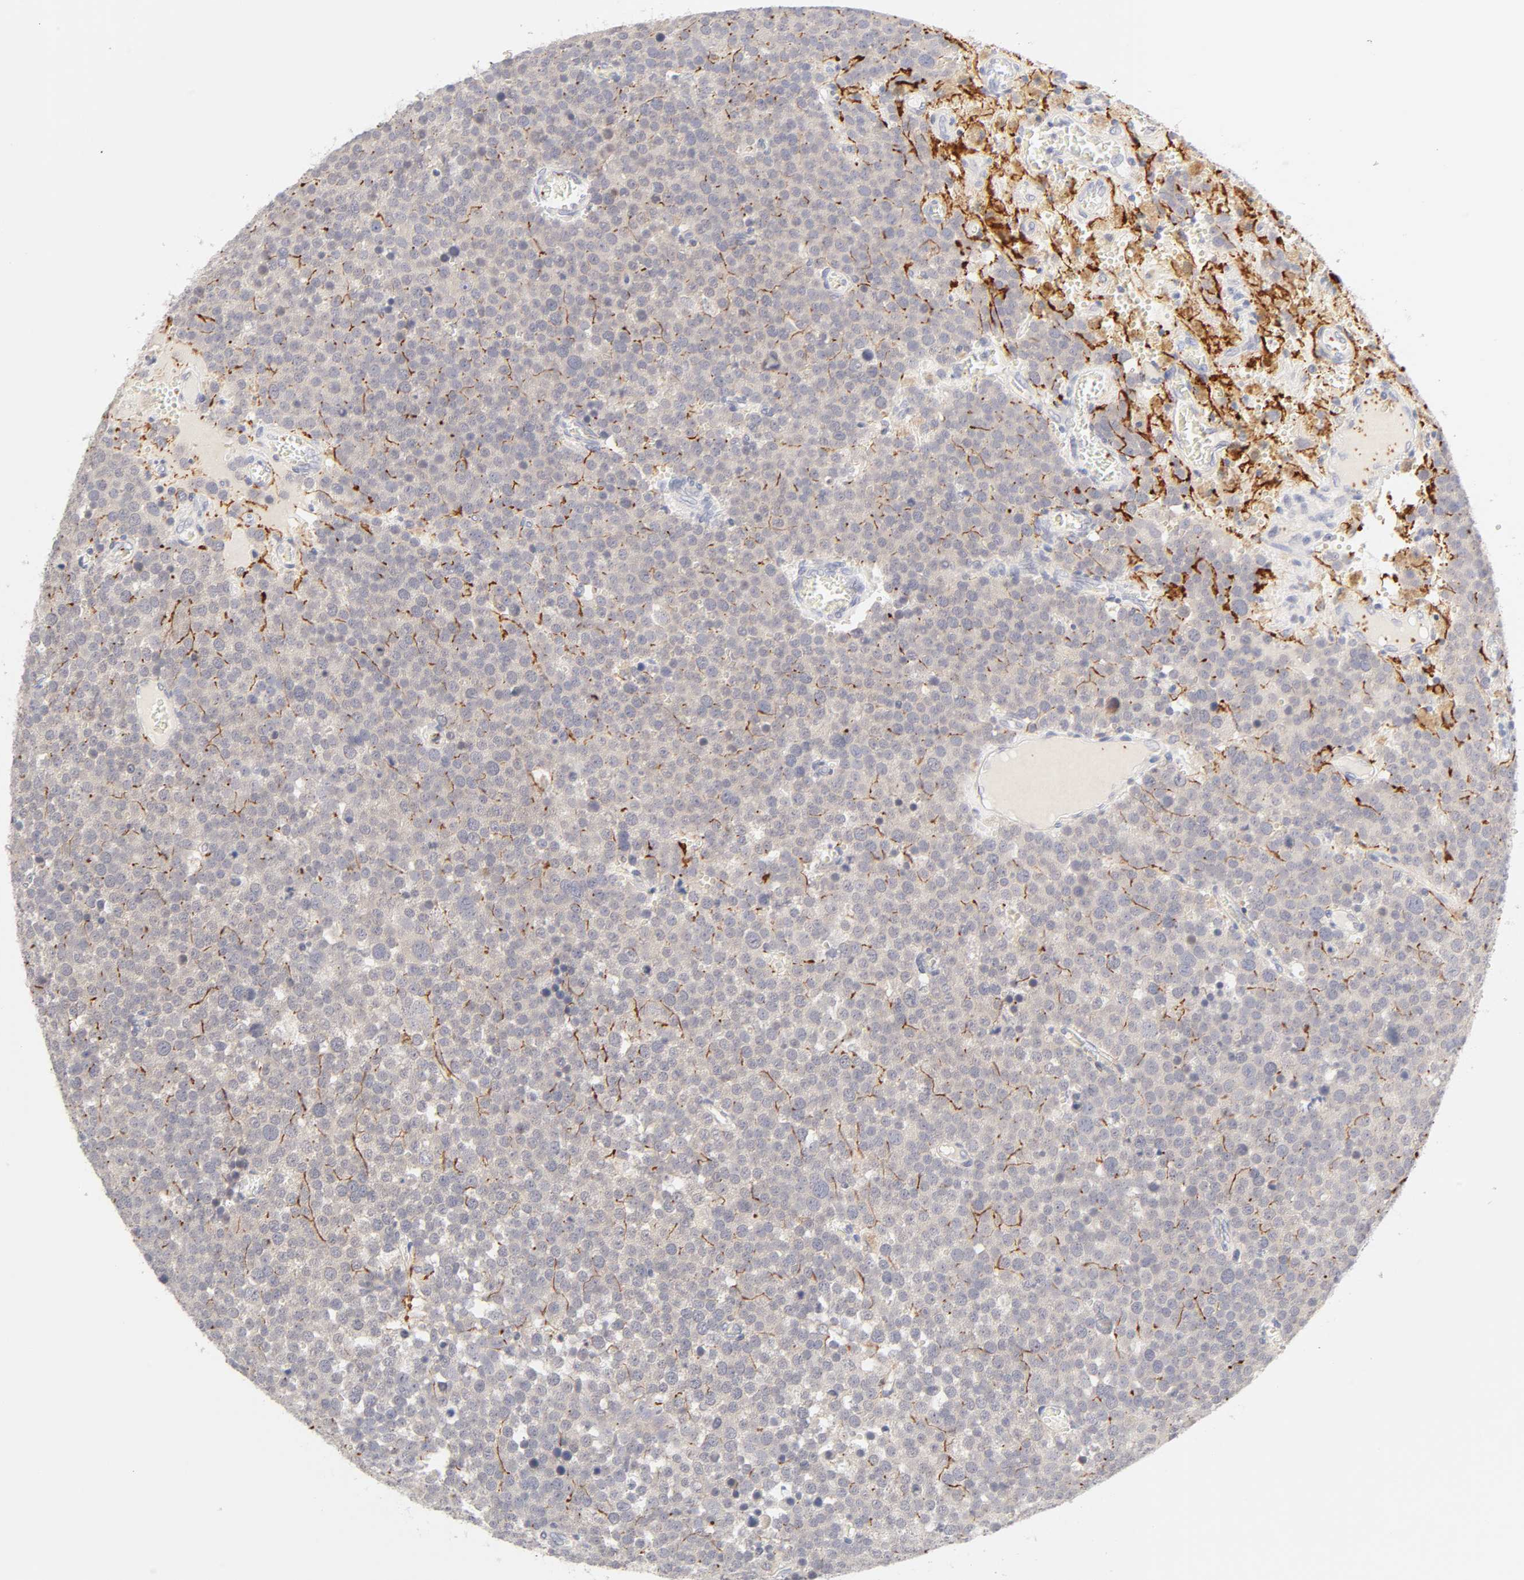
{"staining": {"intensity": "moderate", "quantity": ">75%", "location": "cytoplasmic/membranous"}, "tissue": "testis cancer", "cell_type": "Tumor cells", "image_type": "cancer", "snomed": [{"axis": "morphology", "description": "Seminoma, NOS"}, {"axis": "topography", "description": "Testis"}], "caption": "Testis seminoma tissue exhibits moderate cytoplasmic/membranous staining in about >75% of tumor cells, visualized by immunohistochemistry.", "gene": "CYP4B1", "patient": {"sex": "male", "age": 71}}